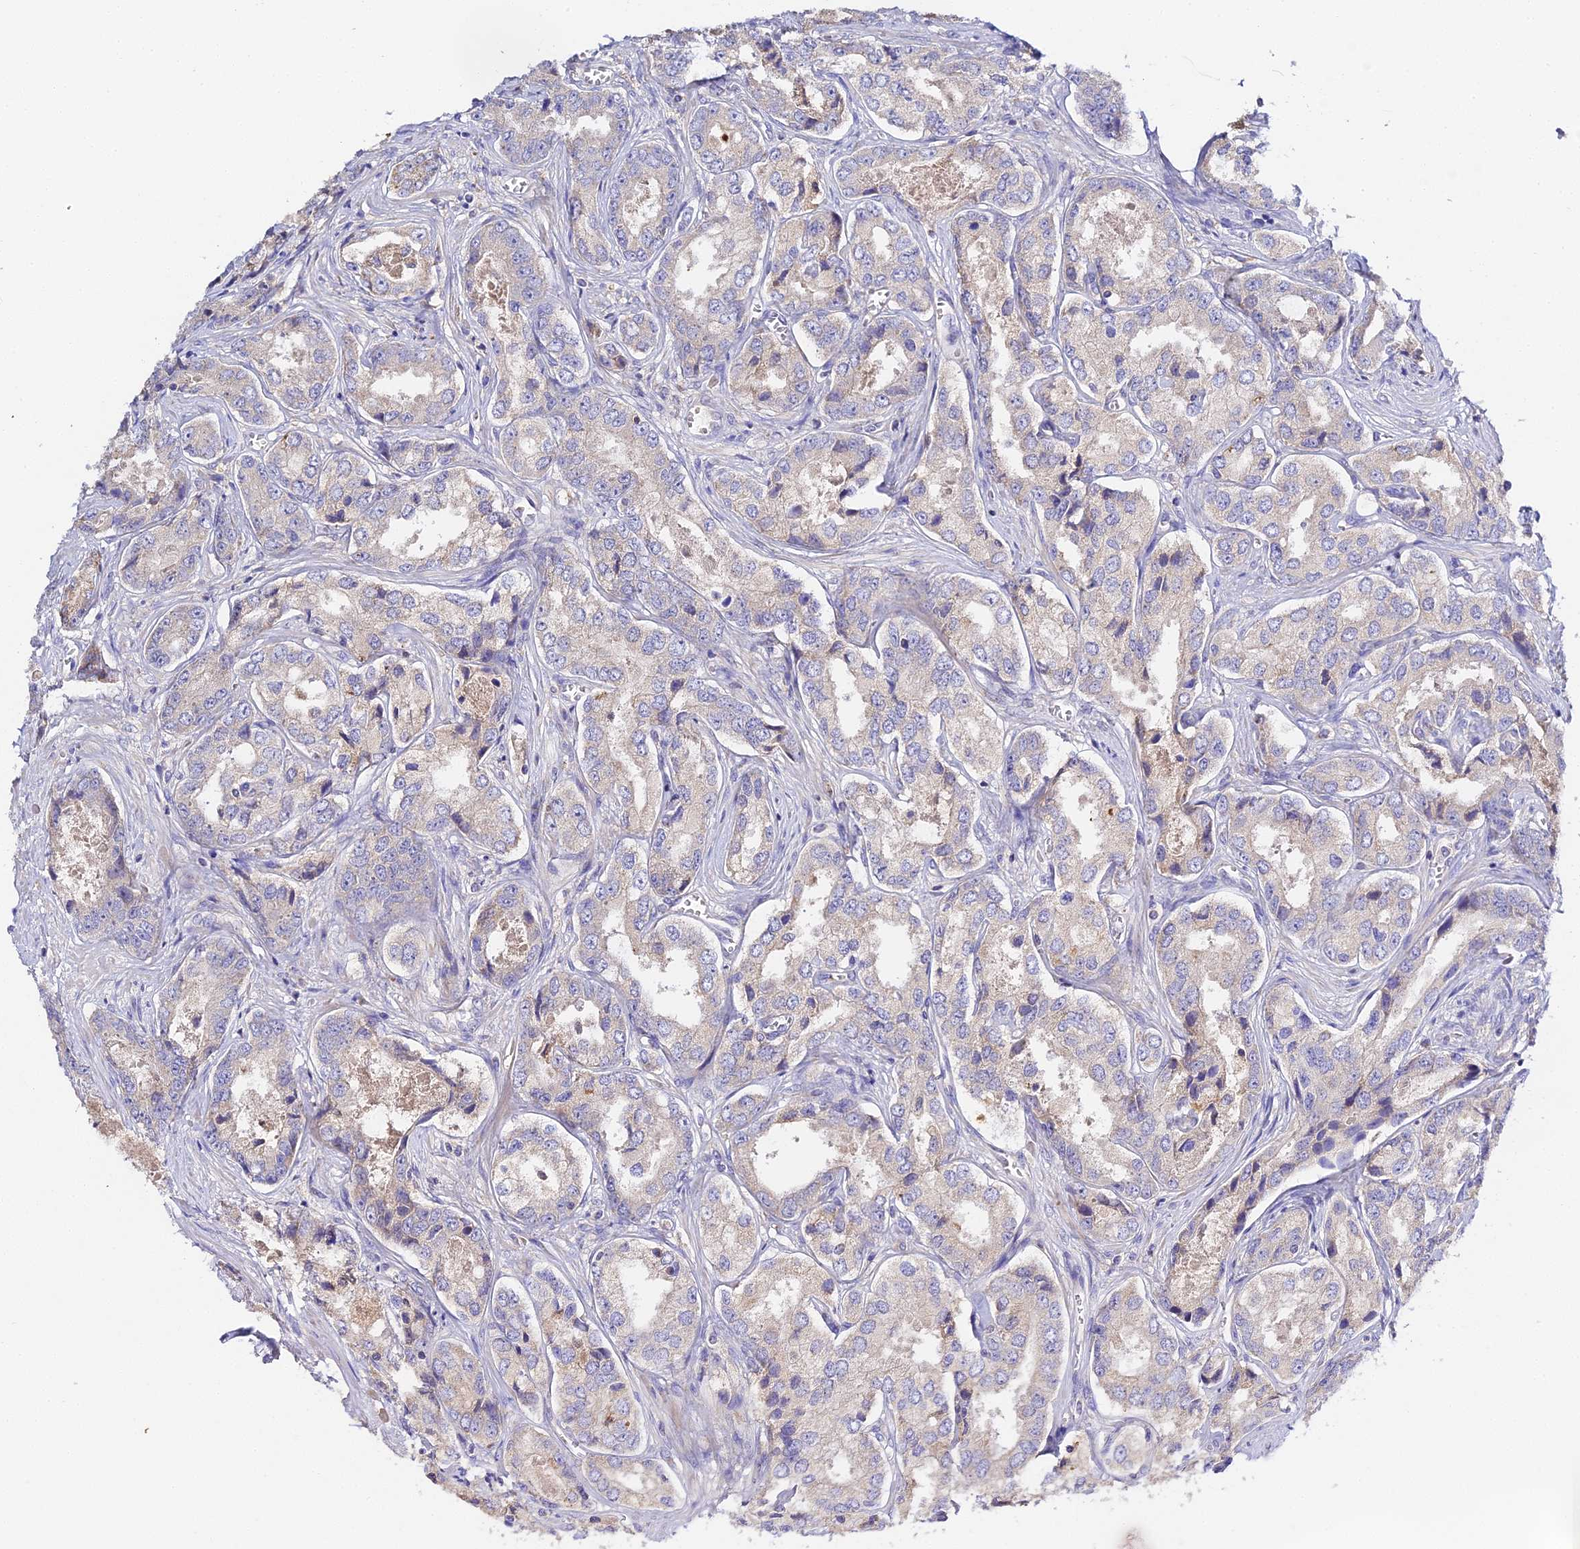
{"staining": {"intensity": "moderate", "quantity": "25%-75%", "location": "cytoplasmic/membranous"}, "tissue": "prostate cancer", "cell_type": "Tumor cells", "image_type": "cancer", "snomed": [{"axis": "morphology", "description": "Adenocarcinoma, Low grade"}, {"axis": "topography", "description": "Prostate"}], "caption": "Human prostate cancer stained with a protein marker exhibits moderate staining in tumor cells.", "gene": "SCX", "patient": {"sex": "male", "age": 68}}